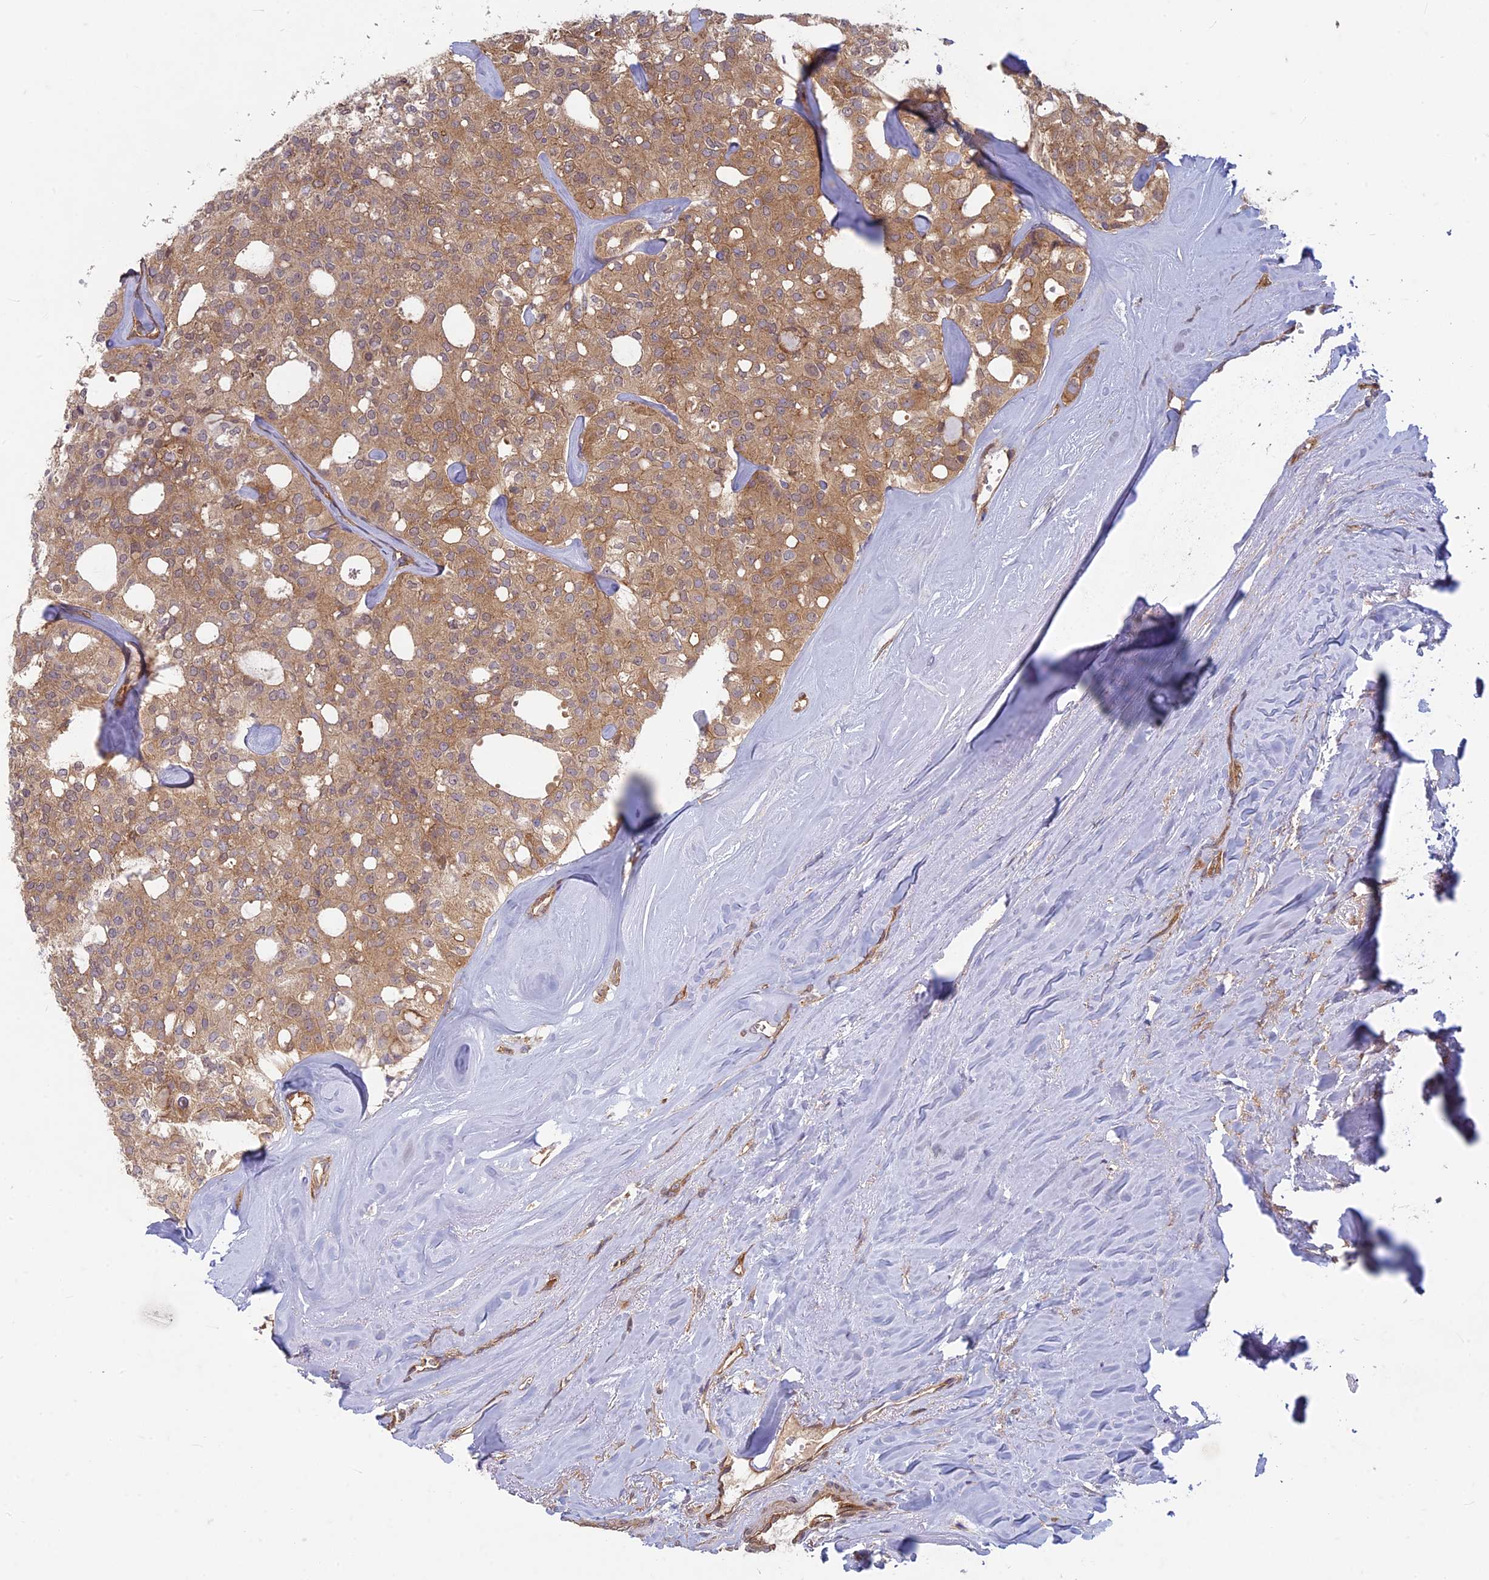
{"staining": {"intensity": "moderate", "quantity": ">75%", "location": "cytoplasmic/membranous"}, "tissue": "thyroid cancer", "cell_type": "Tumor cells", "image_type": "cancer", "snomed": [{"axis": "morphology", "description": "Follicular adenoma carcinoma, NOS"}, {"axis": "topography", "description": "Thyroid gland"}], "caption": "Approximately >75% of tumor cells in follicular adenoma carcinoma (thyroid) exhibit moderate cytoplasmic/membranous protein expression as visualized by brown immunohistochemical staining.", "gene": "TCF25", "patient": {"sex": "male", "age": 75}}